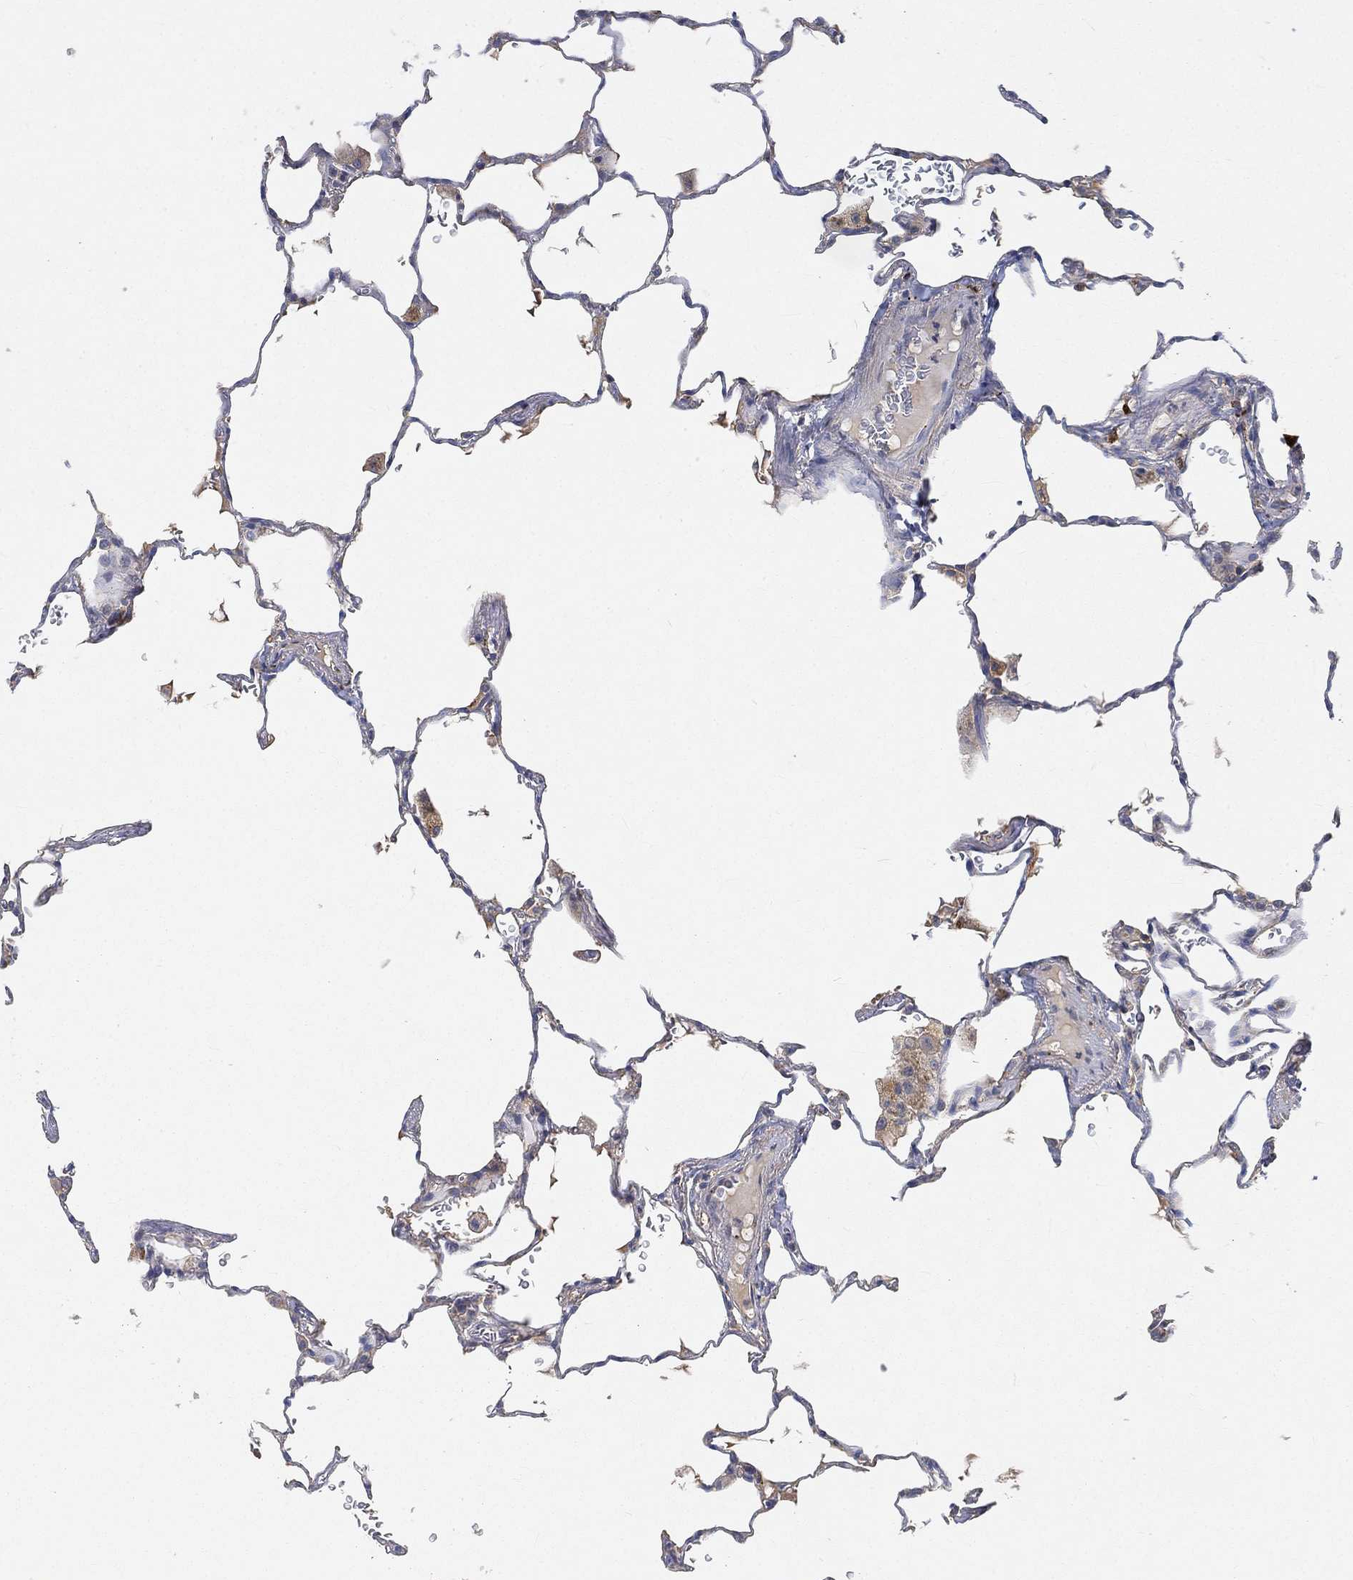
{"staining": {"intensity": "negative", "quantity": "none", "location": "none"}, "tissue": "lung", "cell_type": "Alveolar cells", "image_type": "normal", "snomed": [{"axis": "morphology", "description": "Normal tissue, NOS"}, {"axis": "morphology", "description": "Adenocarcinoma, metastatic, NOS"}, {"axis": "topography", "description": "Lung"}], "caption": "Immunohistochemical staining of normal lung demonstrates no significant staining in alveolar cells. Brightfield microscopy of IHC stained with DAB (brown) and hematoxylin (blue), captured at high magnification.", "gene": "CTSL", "patient": {"sex": "male", "age": 45}}